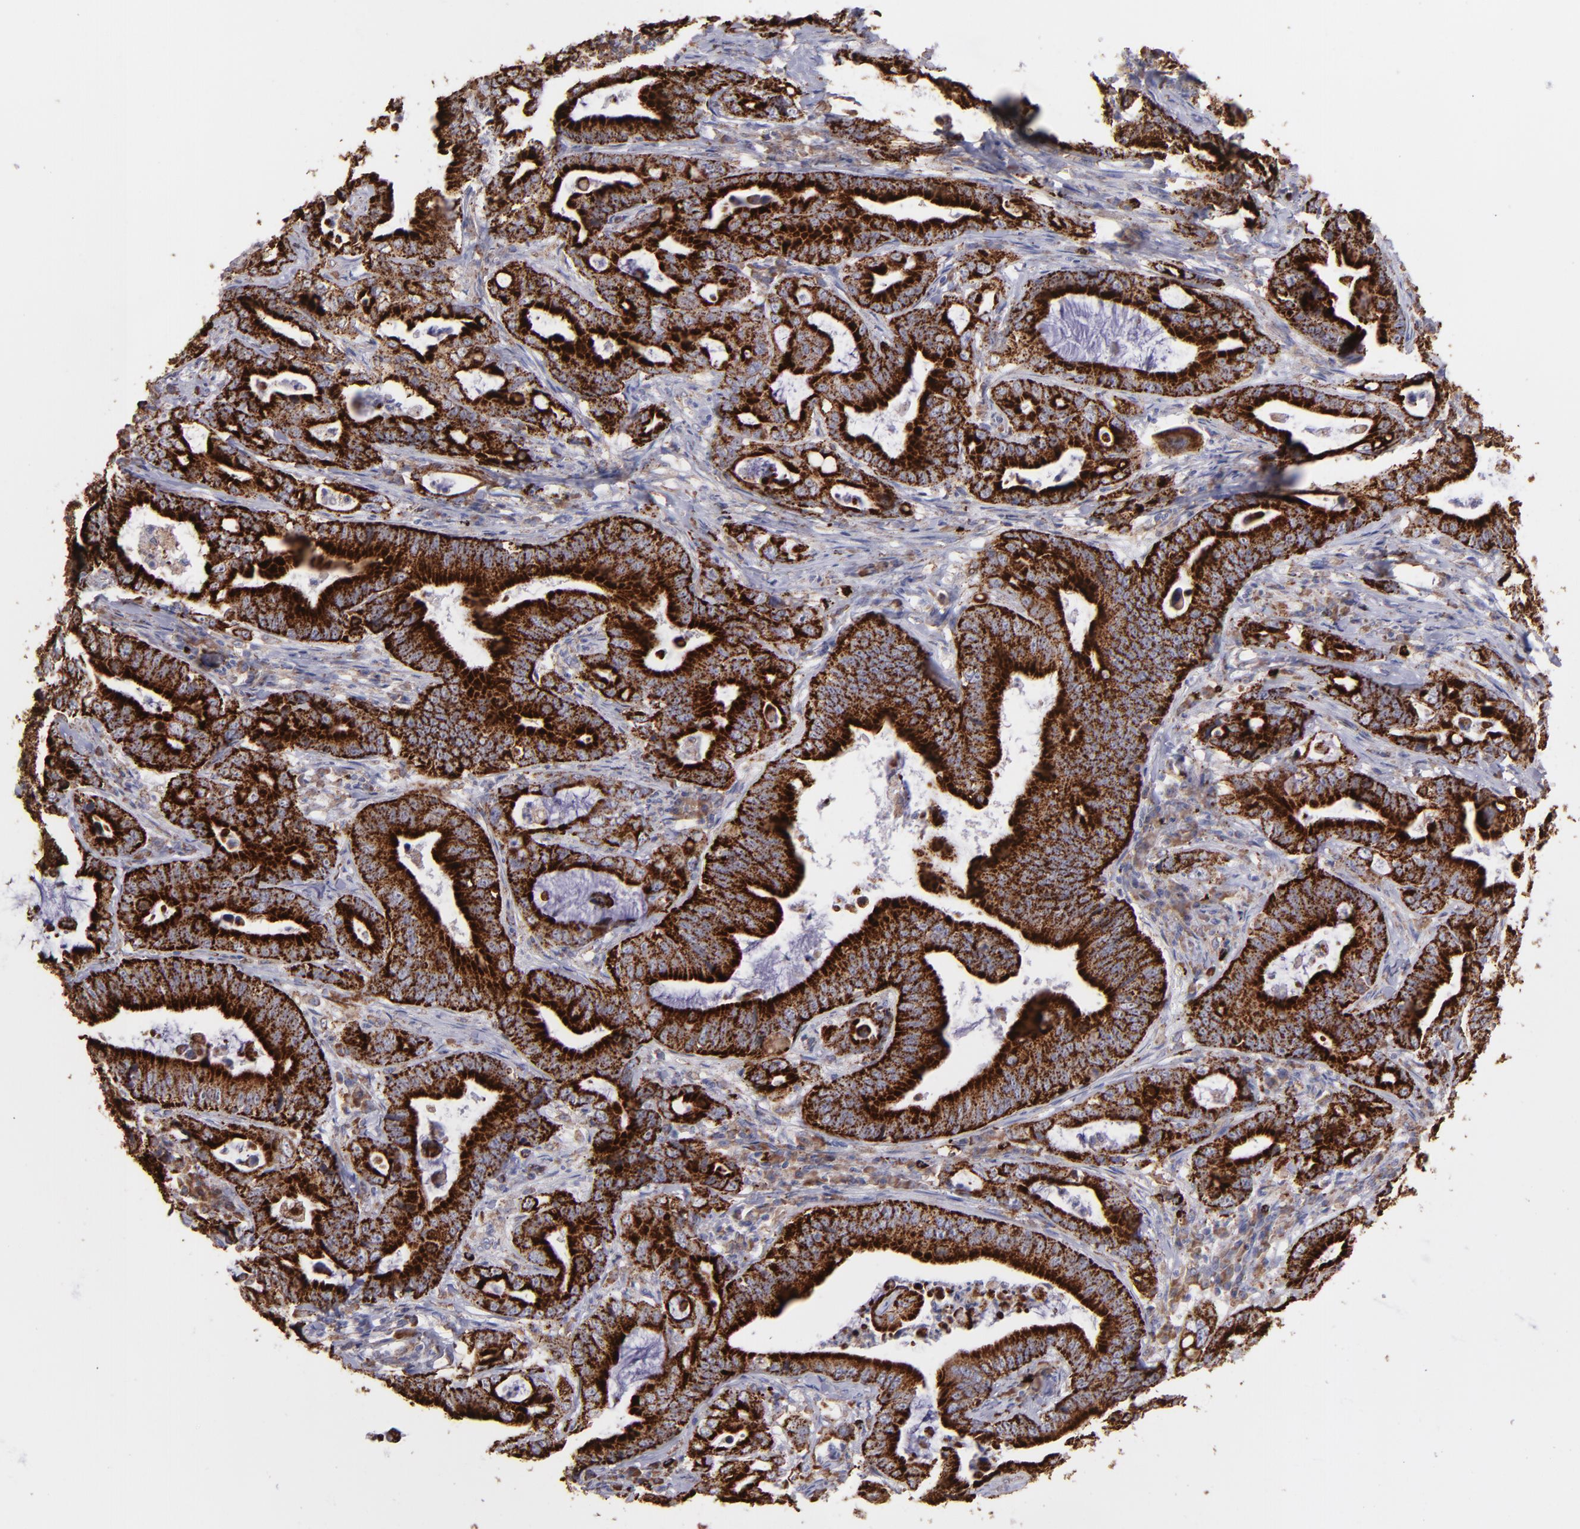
{"staining": {"intensity": "strong", "quantity": ">75%", "location": "cytoplasmic/membranous"}, "tissue": "stomach cancer", "cell_type": "Tumor cells", "image_type": "cancer", "snomed": [{"axis": "morphology", "description": "Adenocarcinoma, NOS"}, {"axis": "topography", "description": "Stomach, upper"}], "caption": "Approximately >75% of tumor cells in stomach adenocarcinoma reveal strong cytoplasmic/membranous protein expression as visualized by brown immunohistochemical staining.", "gene": "MAOB", "patient": {"sex": "male", "age": 63}}